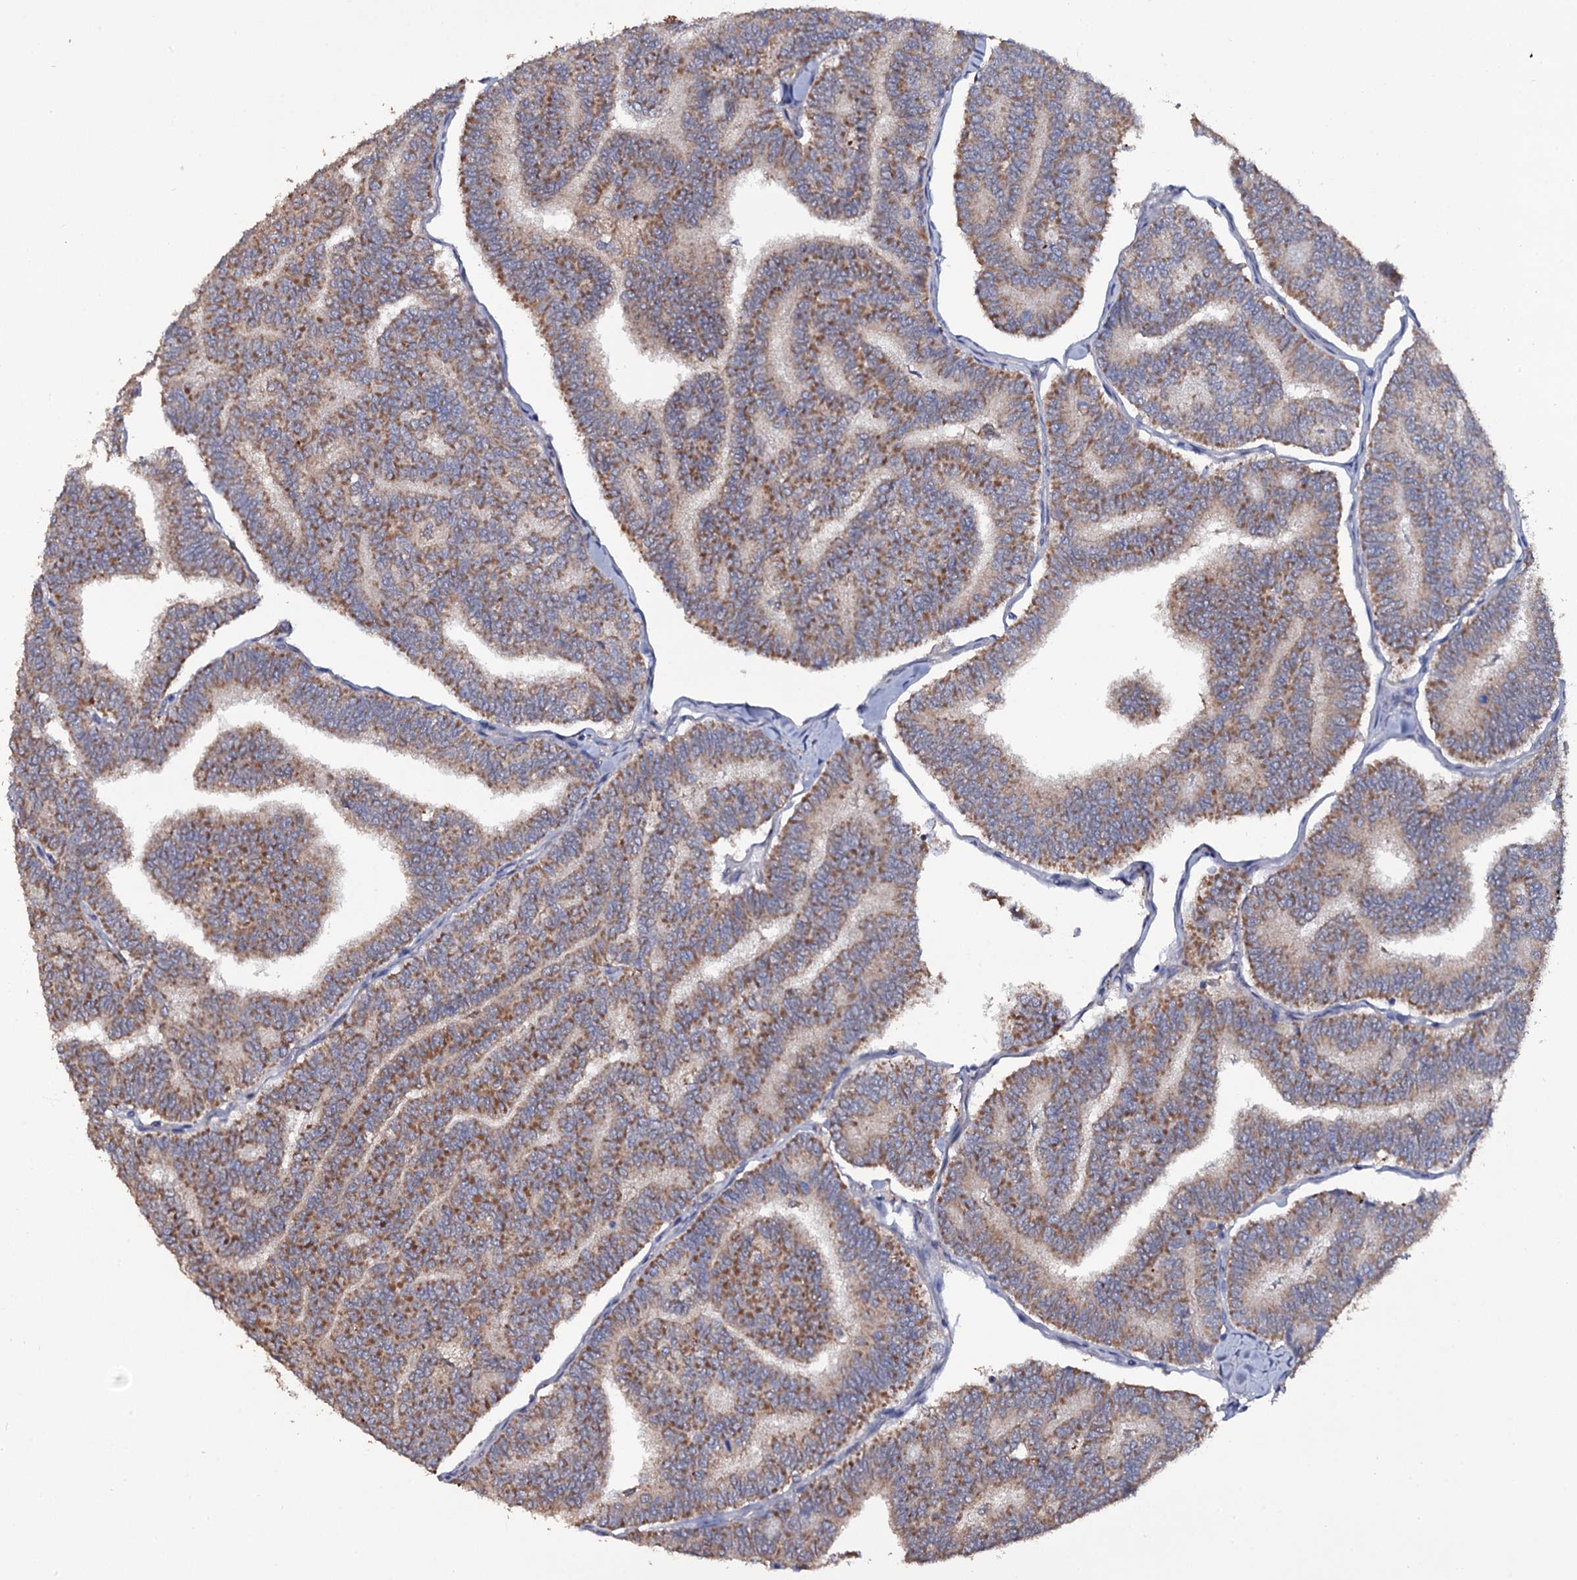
{"staining": {"intensity": "moderate", "quantity": ">75%", "location": "cytoplasmic/membranous"}, "tissue": "thyroid cancer", "cell_type": "Tumor cells", "image_type": "cancer", "snomed": [{"axis": "morphology", "description": "Papillary adenocarcinoma, NOS"}, {"axis": "topography", "description": "Thyroid gland"}], "caption": "Thyroid cancer stained with a brown dye reveals moderate cytoplasmic/membranous positive positivity in approximately >75% of tumor cells.", "gene": "CRYL1", "patient": {"sex": "female", "age": 35}}